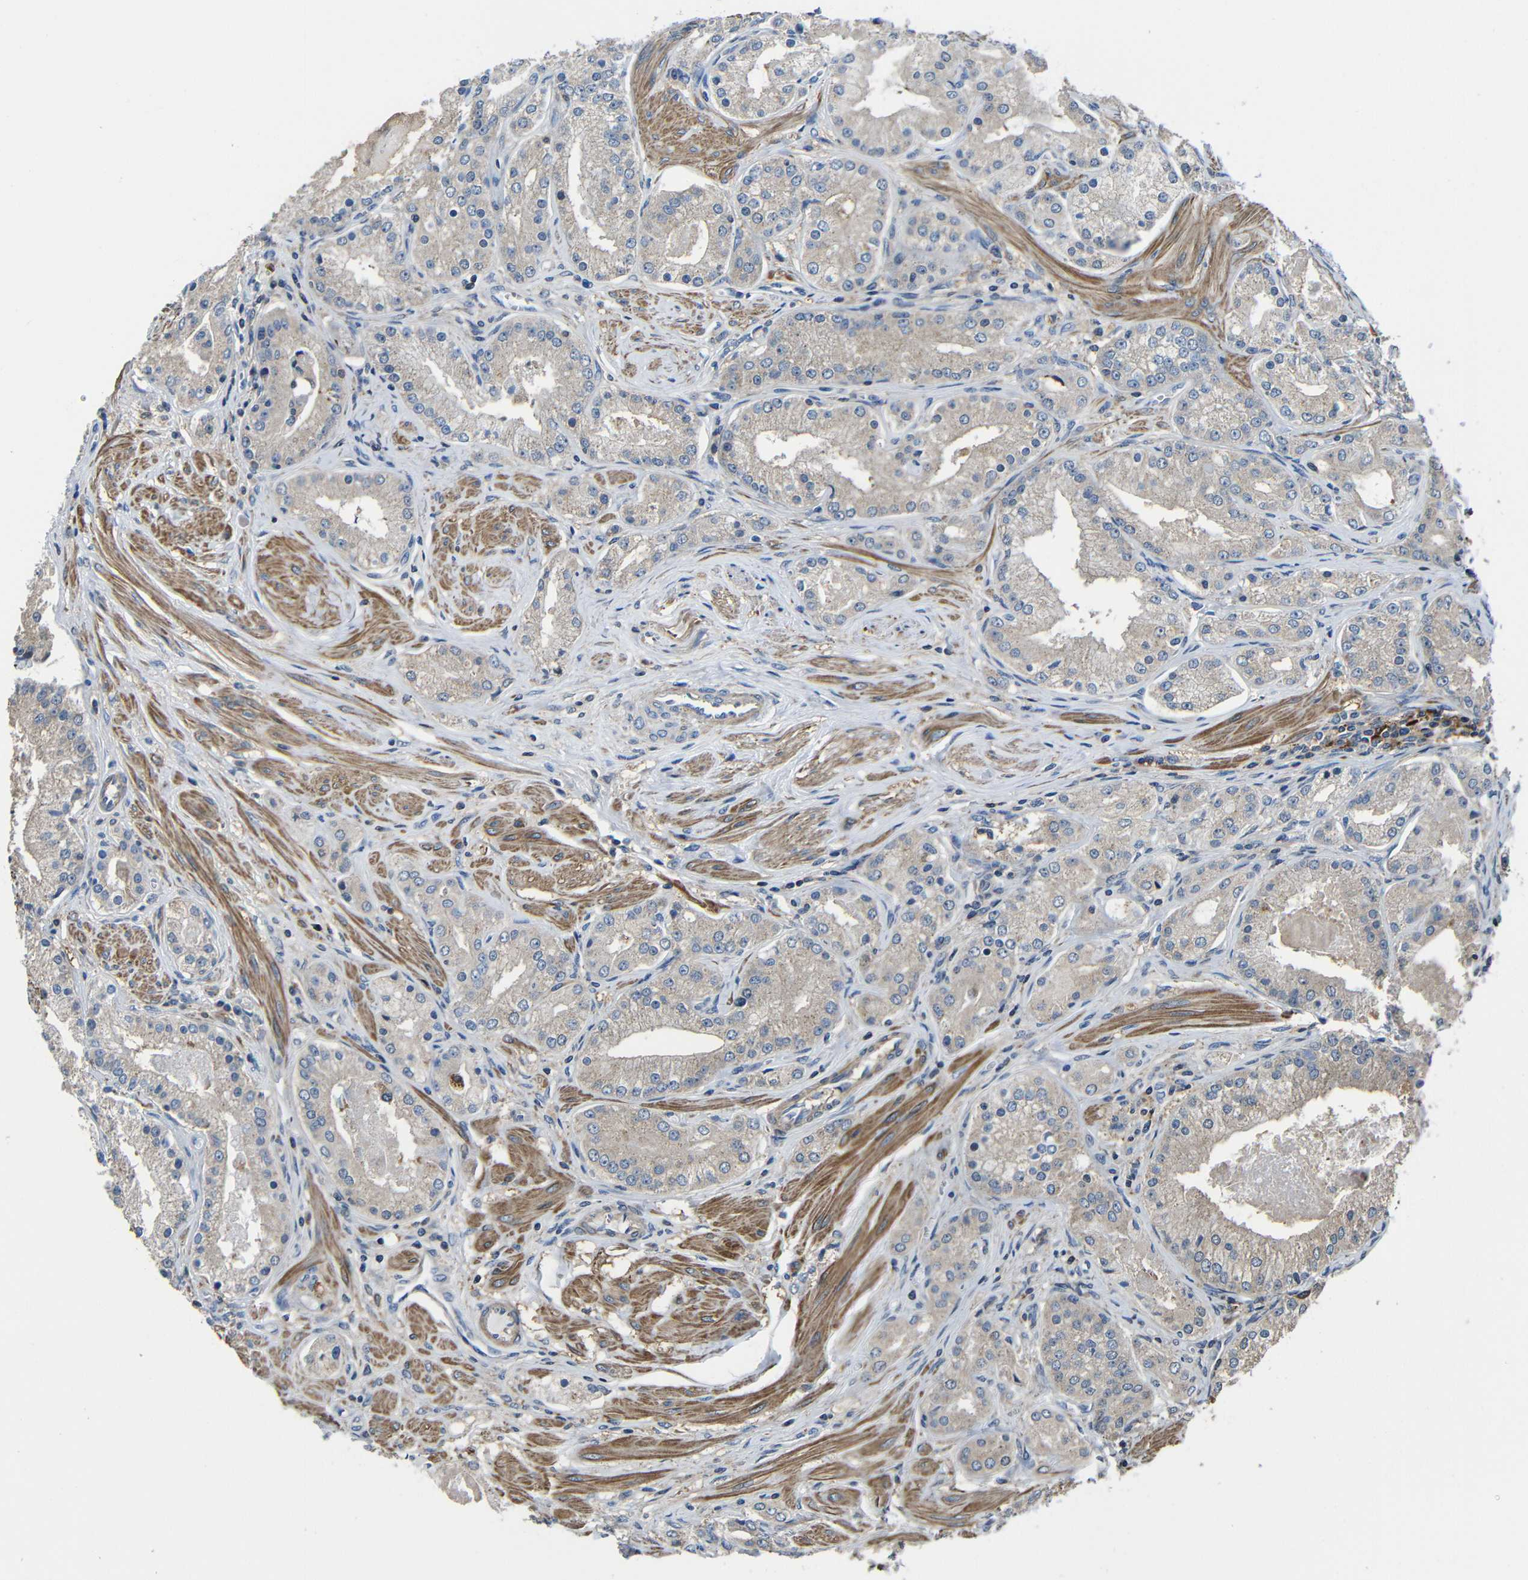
{"staining": {"intensity": "weak", "quantity": "25%-75%", "location": "cytoplasmic/membranous"}, "tissue": "prostate cancer", "cell_type": "Tumor cells", "image_type": "cancer", "snomed": [{"axis": "morphology", "description": "Adenocarcinoma, High grade"}, {"axis": "topography", "description": "Prostate"}], "caption": "Immunohistochemistry image of neoplastic tissue: prostate cancer (adenocarcinoma (high-grade)) stained using IHC demonstrates low levels of weak protein expression localized specifically in the cytoplasmic/membranous of tumor cells, appearing as a cytoplasmic/membranous brown color.", "gene": "GDI1", "patient": {"sex": "male", "age": 66}}